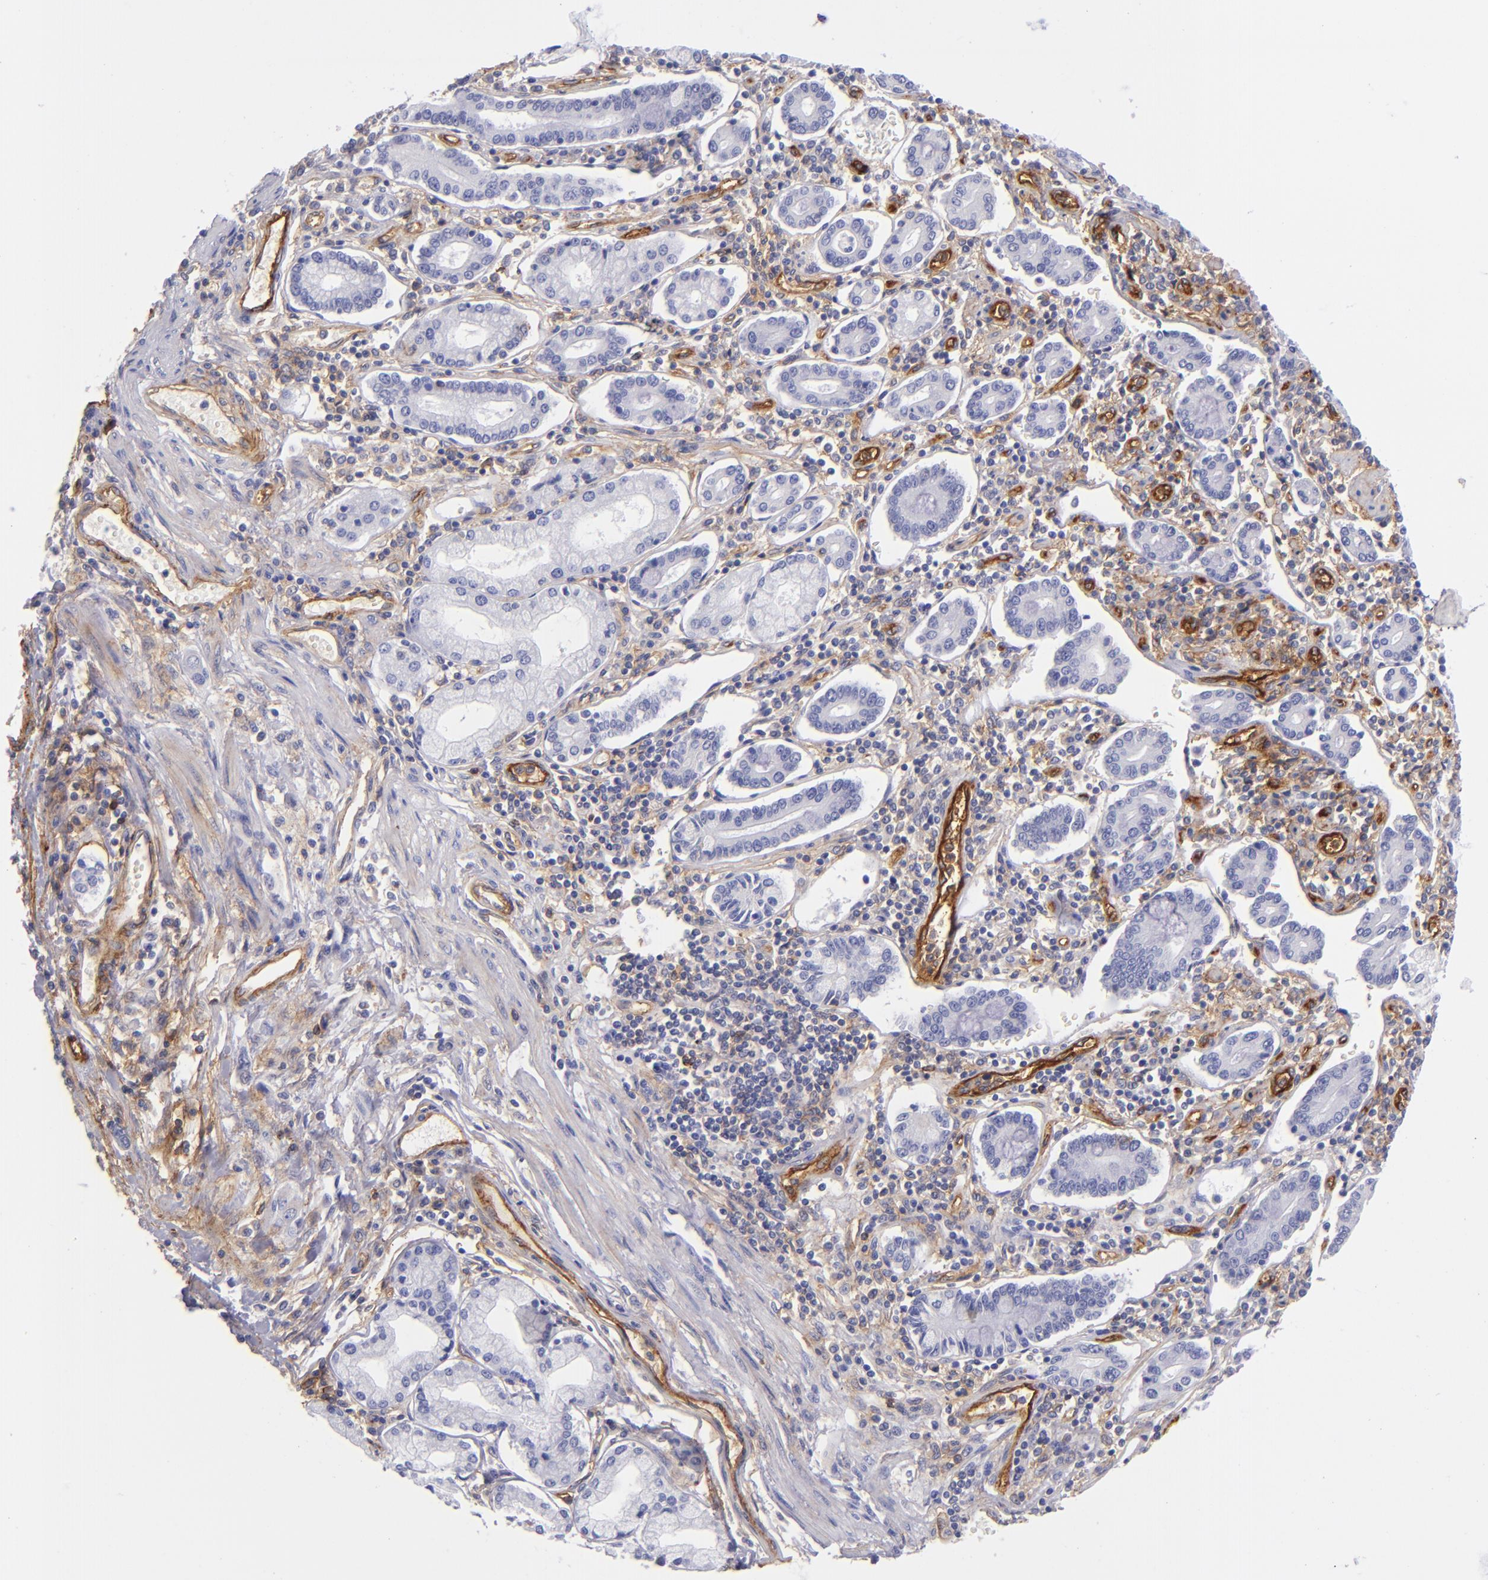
{"staining": {"intensity": "negative", "quantity": "none", "location": "none"}, "tissue": "pancreatic cancer", "cell_type": "Tumor cells", "image_type": "cancer", "snomed": [{"axis": "morphology", "description": "Adenocarcinoma, NOS"}, {"axis": "topography", "description": "Pancreas"}], "caption": "DAB immunohistochemical staining of pancreatic cancer displays no significant positivity in tumor cells. Brightfield microscopy of IHC stained with DAB (brown) and hematoxylin (blue), captured at high magnification.", "gene": "ENTPD1", "patient": {"sex": "female", "age": 57}}